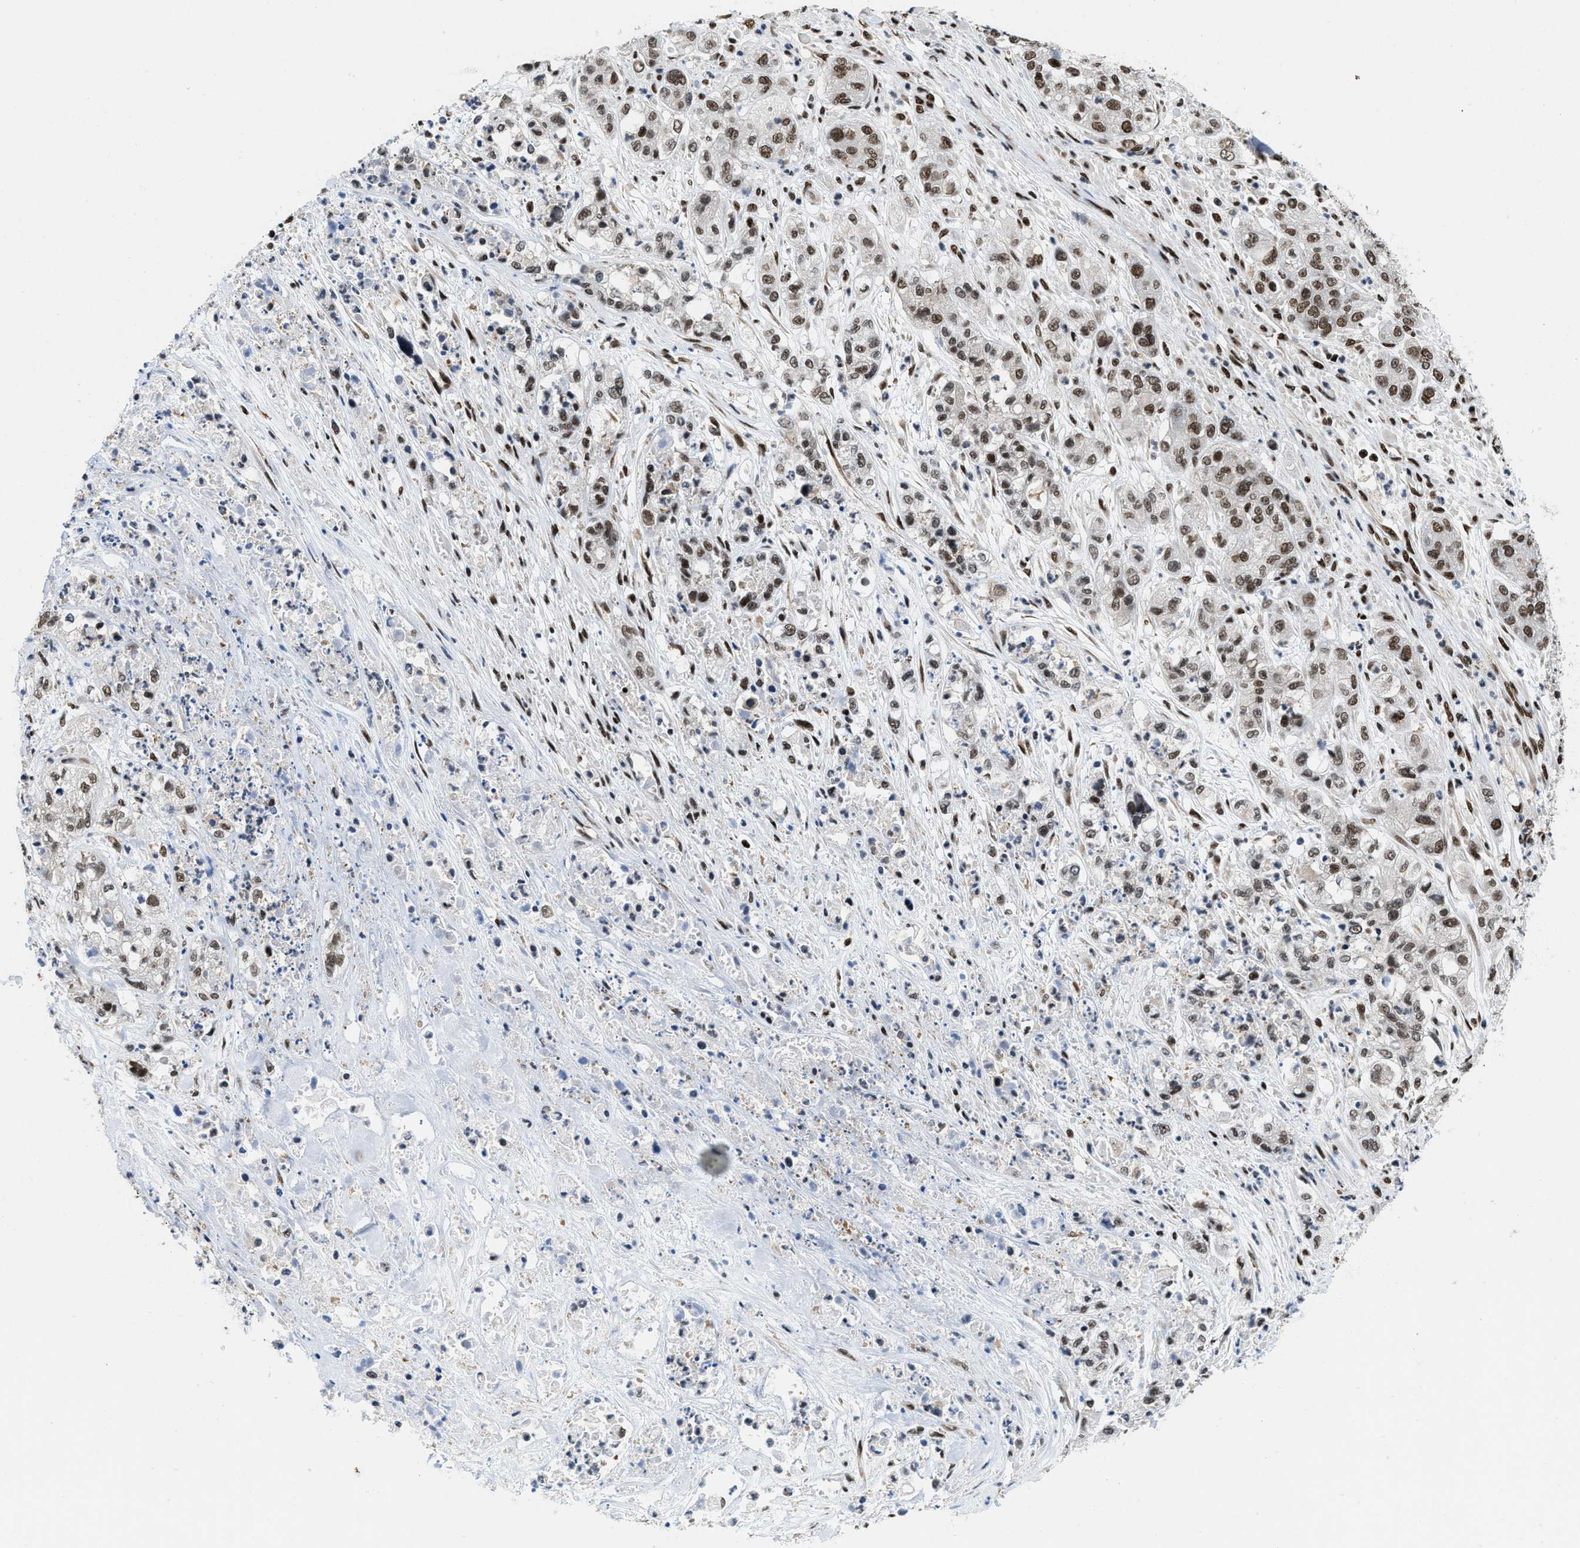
{"staining": {"intensity": "moderate", "quantity": ">75%", "location": "nuclear"}, "tissue": "pancreatic cancer", "cell_type": "Tumor cells", "image_type": "cancer", "snomed": [{"axis": "morphology", "description": "Adenocarcinoma, NOS"}, {"axis": "topography", "description": "Pancreas"}], "caption": "Human pancreatic adenocarcinoma stained with a brown dye shows moderate nuclear positive positivity in about >75% of tumor cells.", "gene": "SAFB", "patient": {"sex": "female", "age": 78}}